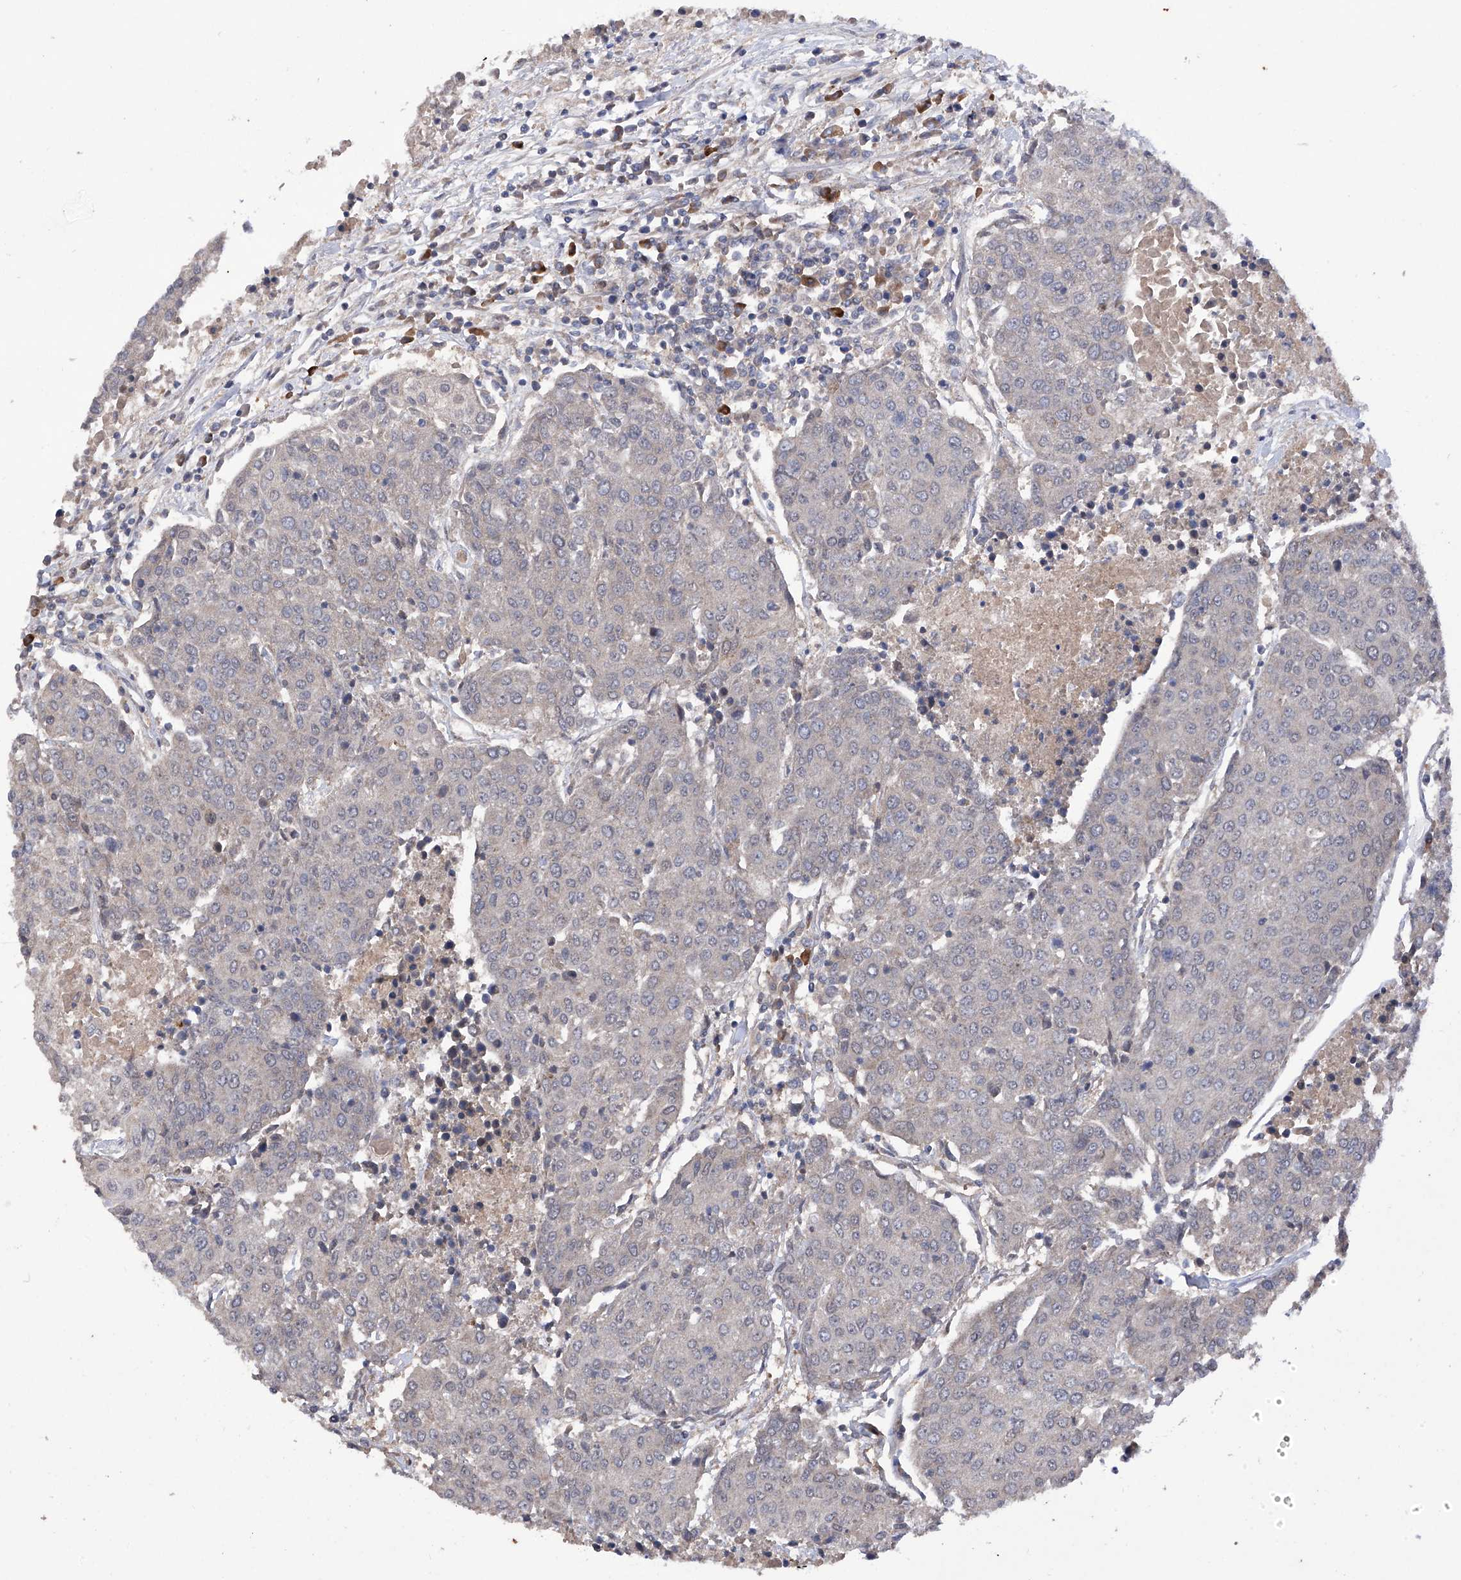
{"staining": {"intensity": "negative", "quantity": "none", "location": "none"}, "tissue": "urothelial cancer", "cell_type": "Tumor cells", "image_type": "cancer", "snomed": [{"axis": "morphology", "description": "Urothelial carcinoma, High grade"}, {"axis": "topography", "description": "Urinary bladder"}], "caption": "Human high-grade urothelial carcinoma stained for a protein using IHC reveals no staining in tumor cells.", "gene": "USP45", "patient": {"sex": "female", "age": 85}}